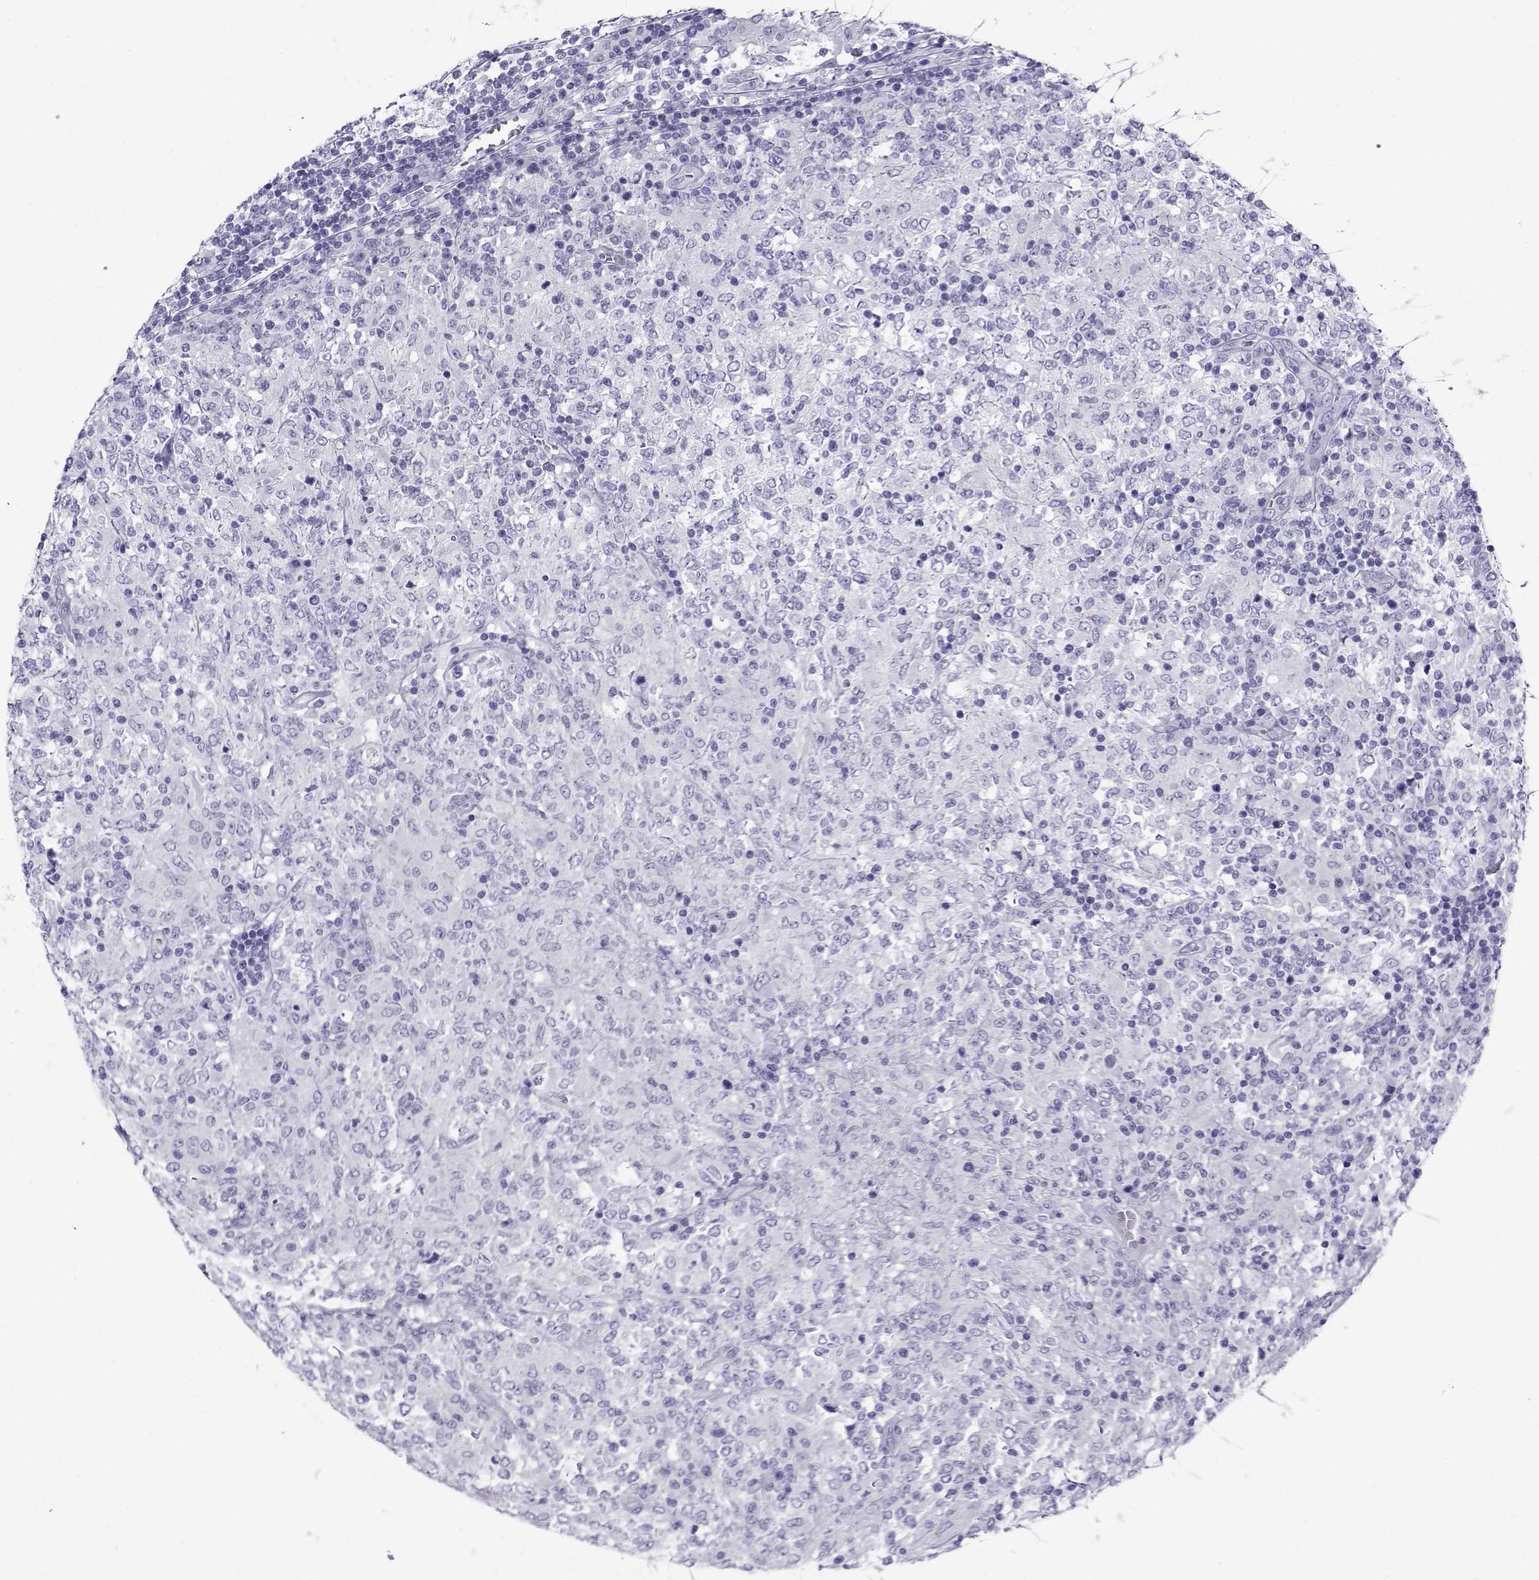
{"staining": {"intensity": "negative", "quantity": "none", "location": "none"}, "tissue": "lymphoma", "cell_type": "Tumor cells", "image_type": "cancer", "snomed": [{"axis": "morphology", "description": "Malignant lymphoma, non-Hodgkin's type, High grade"}, {"axis": "topography", "description": "Lymph node"}], "caption": "Human lymphoma stained for a protein using IHC demonstrates no expression in tumor cells.", "gene": "CRYBB1", "patient": {"sex": "female", "age": 84}}